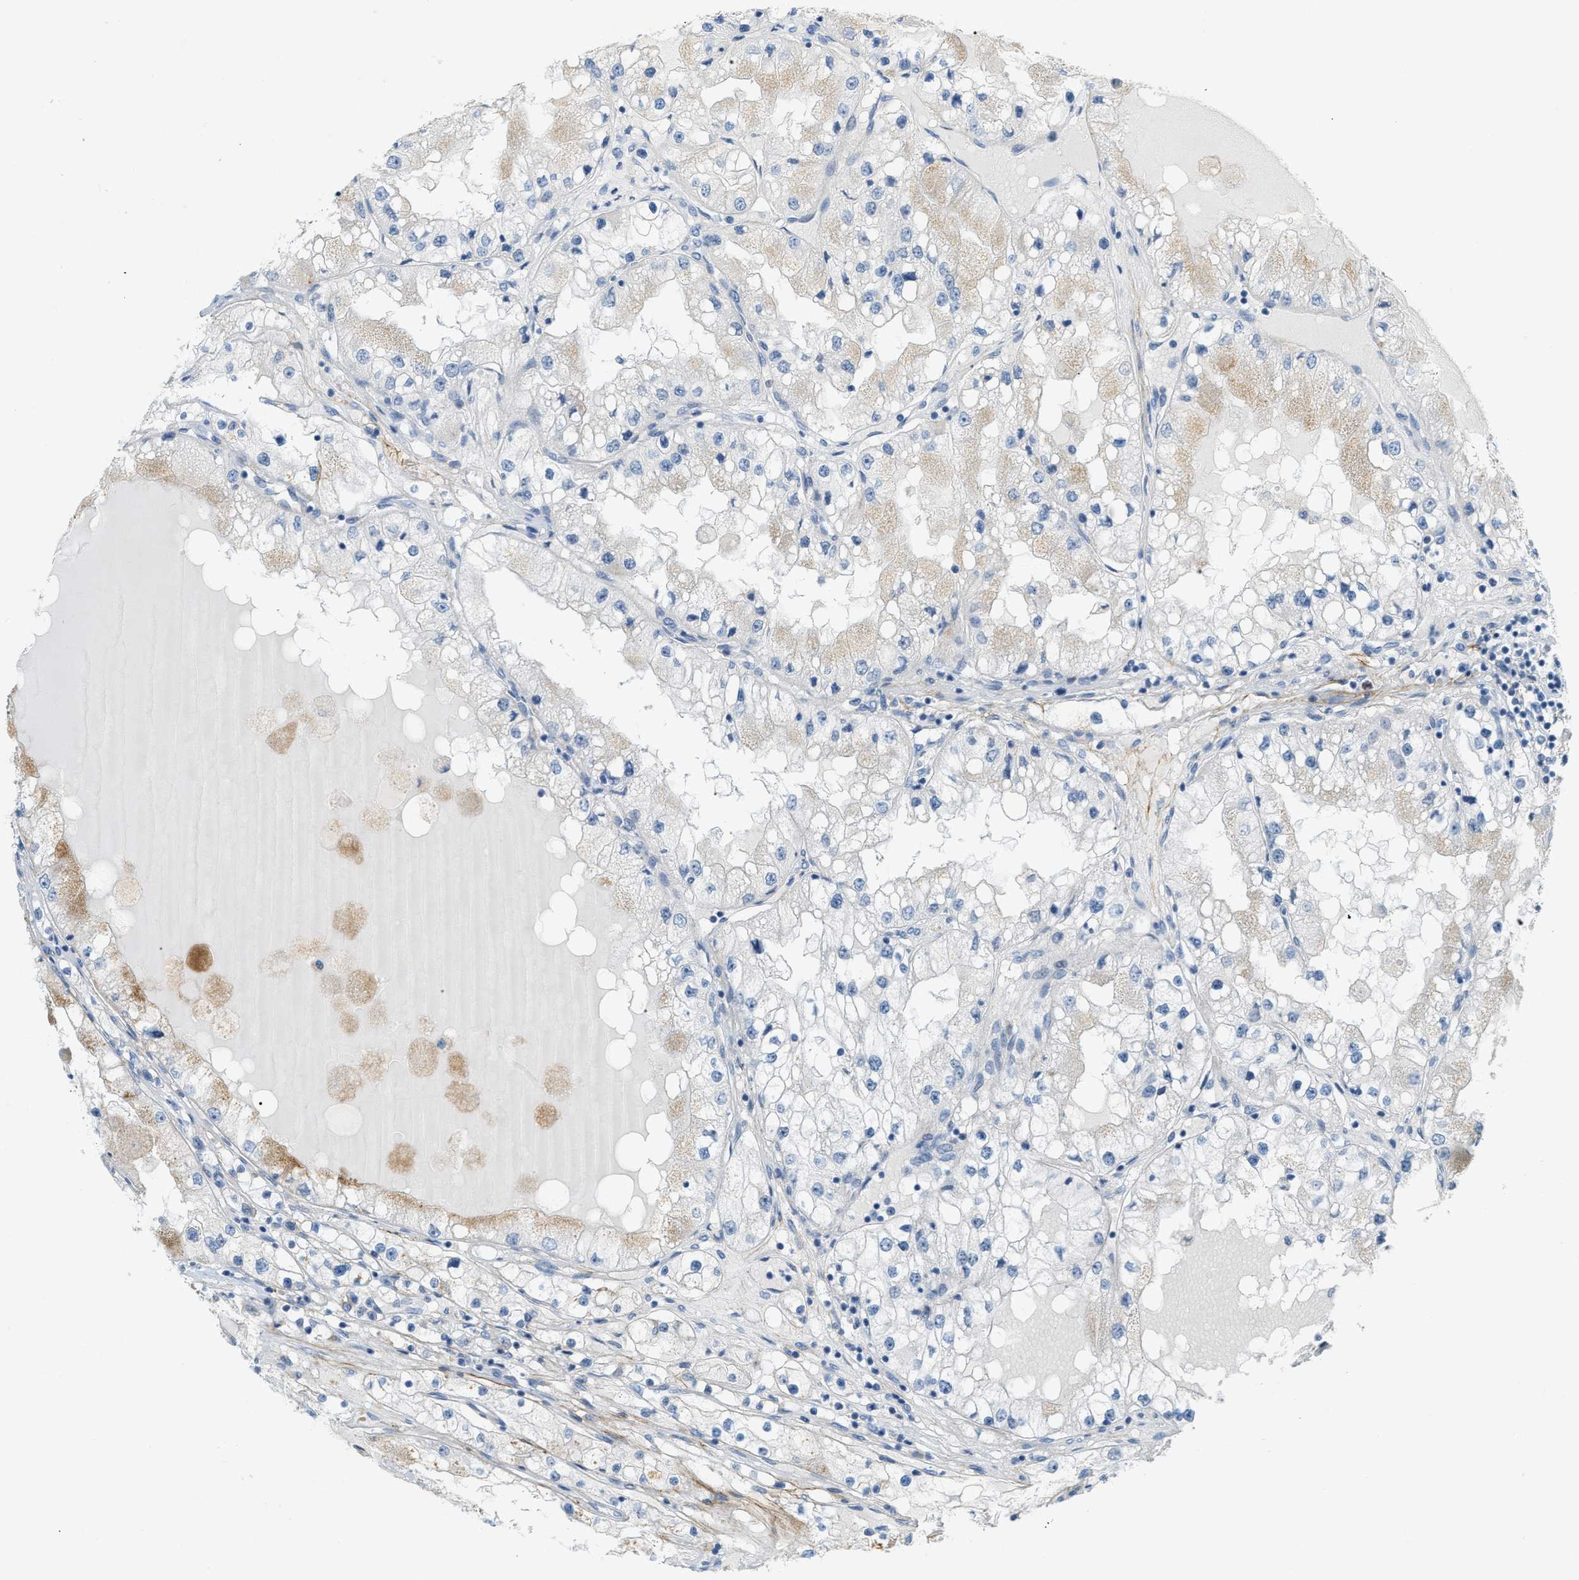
{"staining": {"intensity": "weak", "quantity": "25%-75%", "location": "cytoplasmic/membranous"}, "tissue": "renal cancer", "cell_type": "Tumor cells", "image_type": "cancer", "snomed": [{"axis": "morphology", "description": "Adenocarcinoma, NOS"}, {"axis": "topography", "description": "Kidney"}], "caption": "Human renal adenocarcinoma stained with a brown dye exhibits weak cytoplasmic/membranous positive positivity in approximately 25%-75% of tumor cells.", "gene": "LMBRD1", "patient": {"sex": "male", "age": 68}}